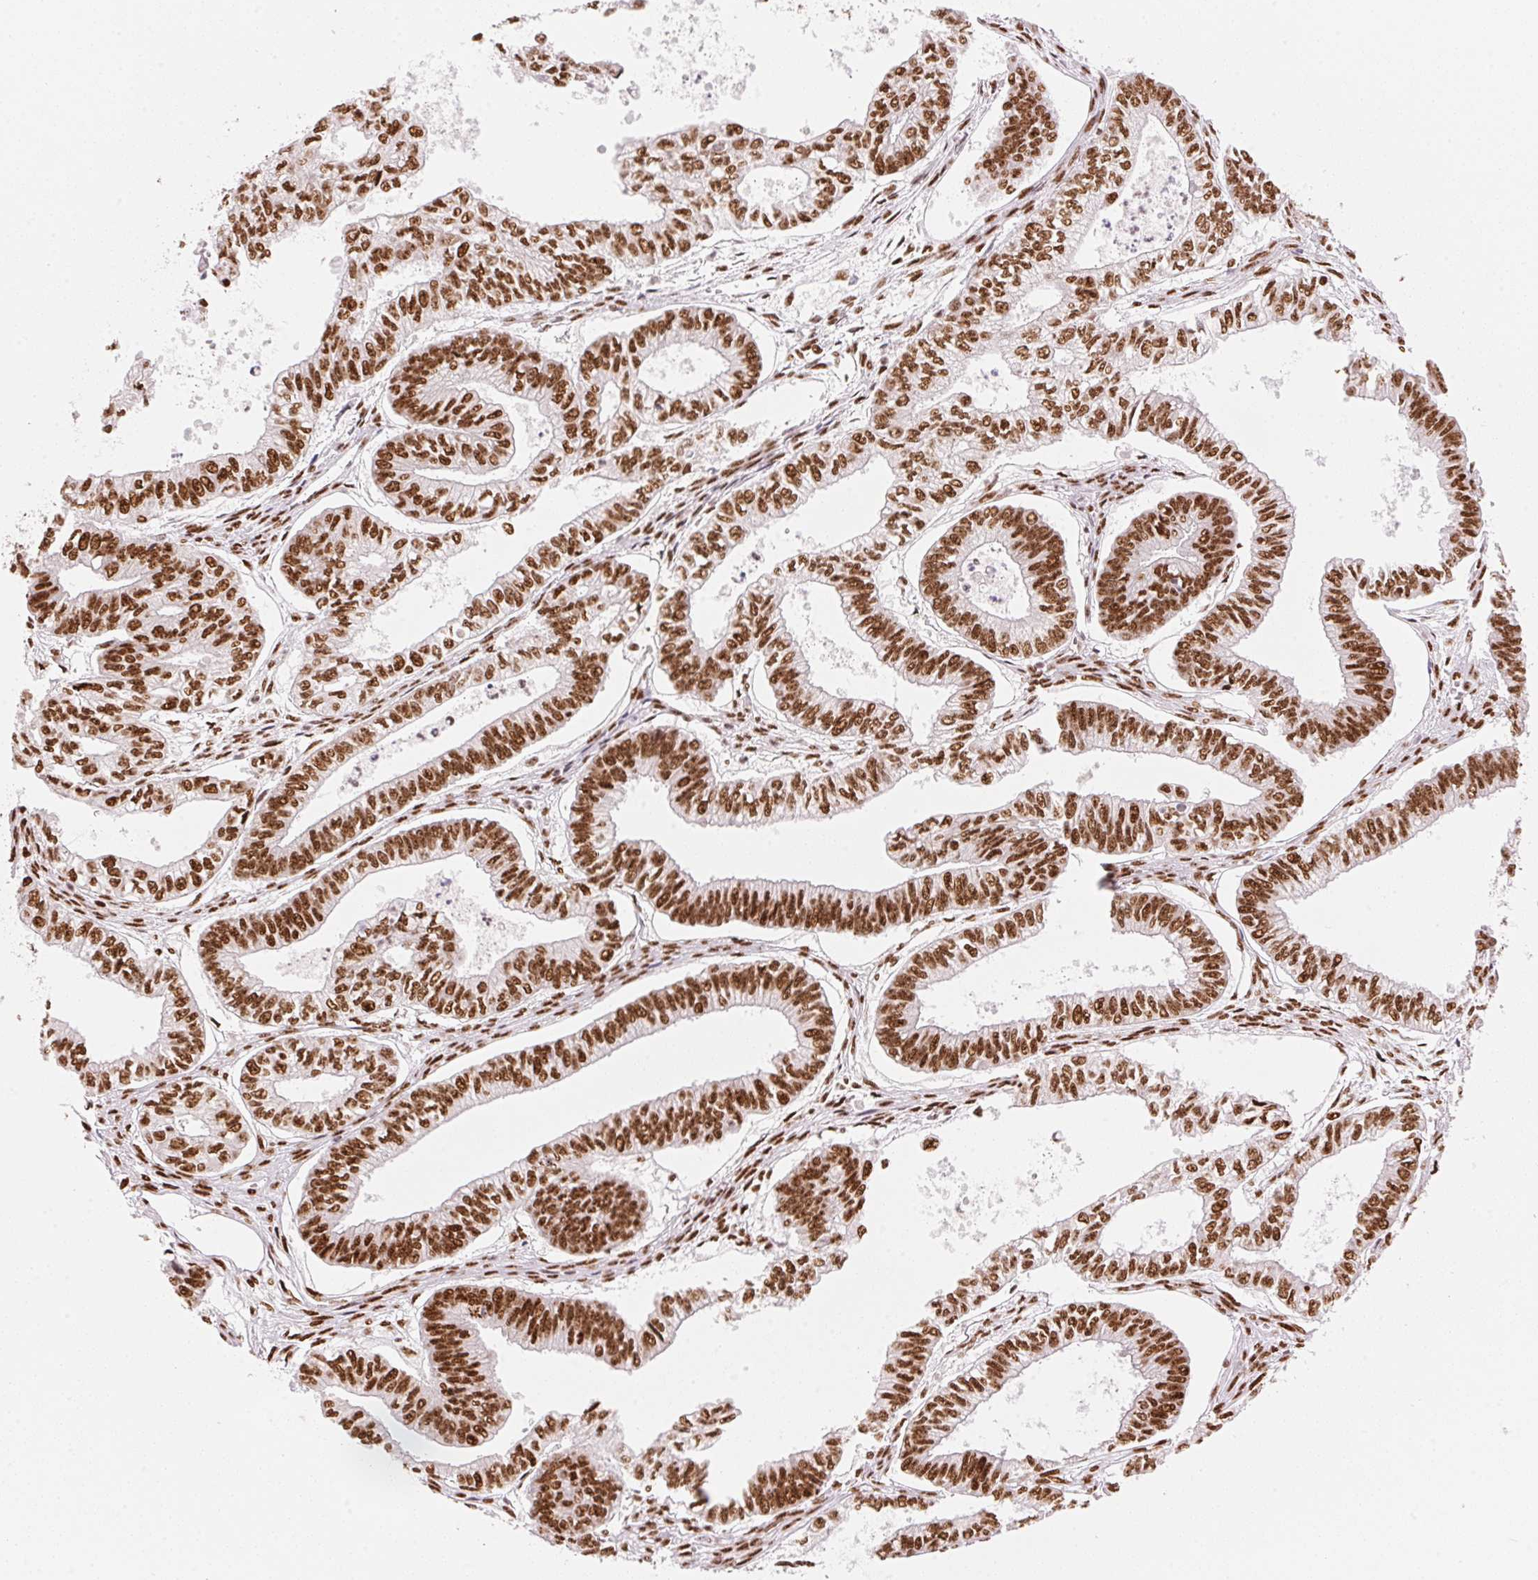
{"staining": {"intensity": "strong", "quantity": ">75%", "location": "nuclear"}, "tissue": "ovarian cancer", "cell_type": "Tumor cells", "image_type": "cancer", "snomed": [{"axis": "morphology", "description": "Carcinoma, endometroid"}, {"axis": "topography", "description": "Ovary"}], "caption": "Human ovarian cancer (endometroid carcinoma) stained with a protein marker demonstrates strong staining in tumor cells.", "gene": "NXF1", "patient": {"sex": "female", "age": 64}}